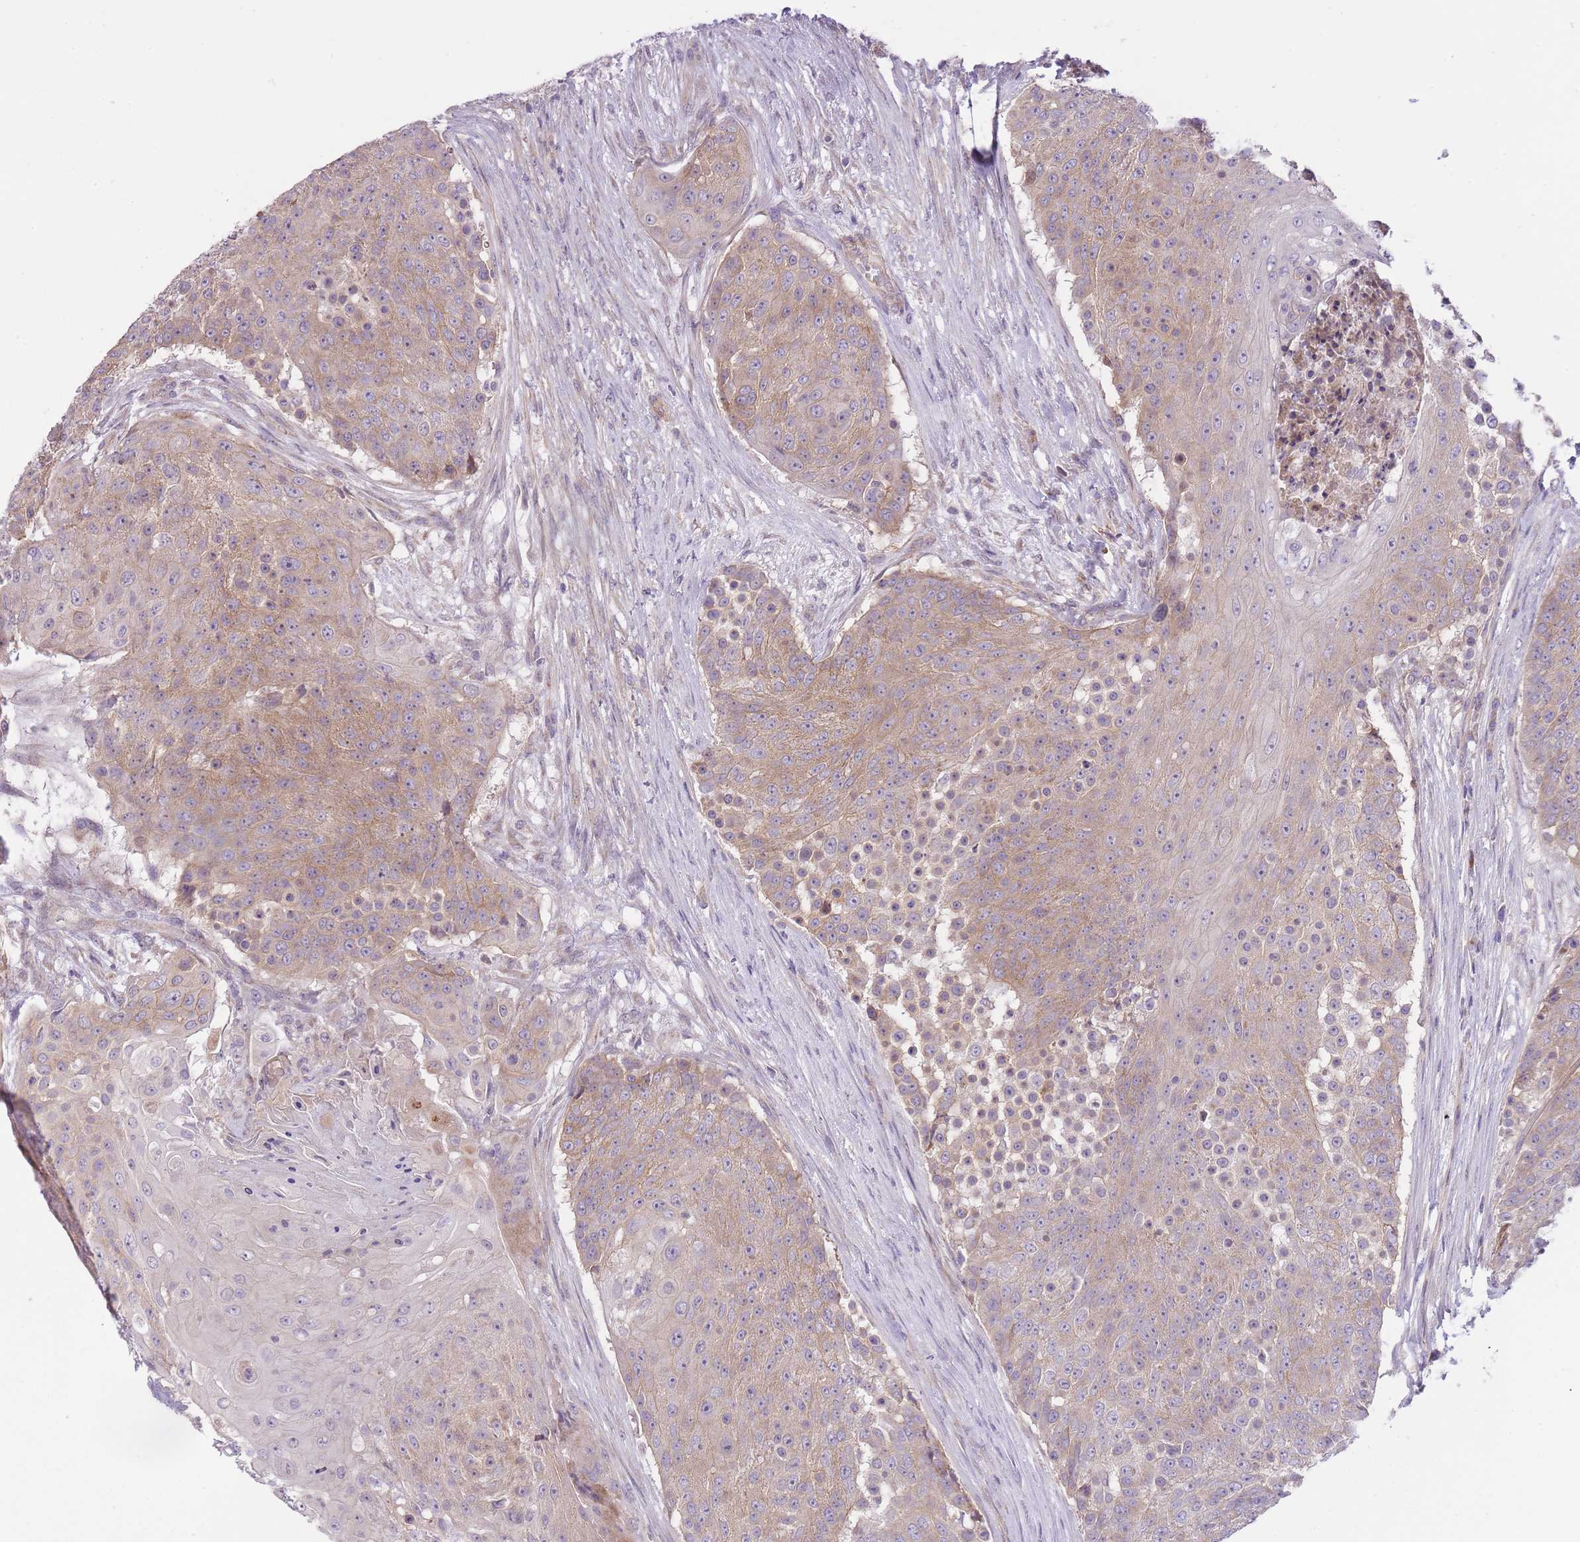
{"staining": {"intensity": "weak", "quantity": ">75%", "location": "cytoplasmic/membranous"}, "tissue": "urothelial cancer", "cell_type": "Tumor cells", "image_type": "cancer", "snomed": [{"axis": "morphology", "description": "Urothelial carcinoma, High grade"}, {"axis": "topography", "description": "Urinary bladder"}], "caption": "Immunohistochemical staining of human urothelial cancer shows low levels of weak cytoplasmic/membranous protein positivity in about >75% of tumor cells.", "gene": "REV1", "patient": {"sex": "female", "age": 63}}